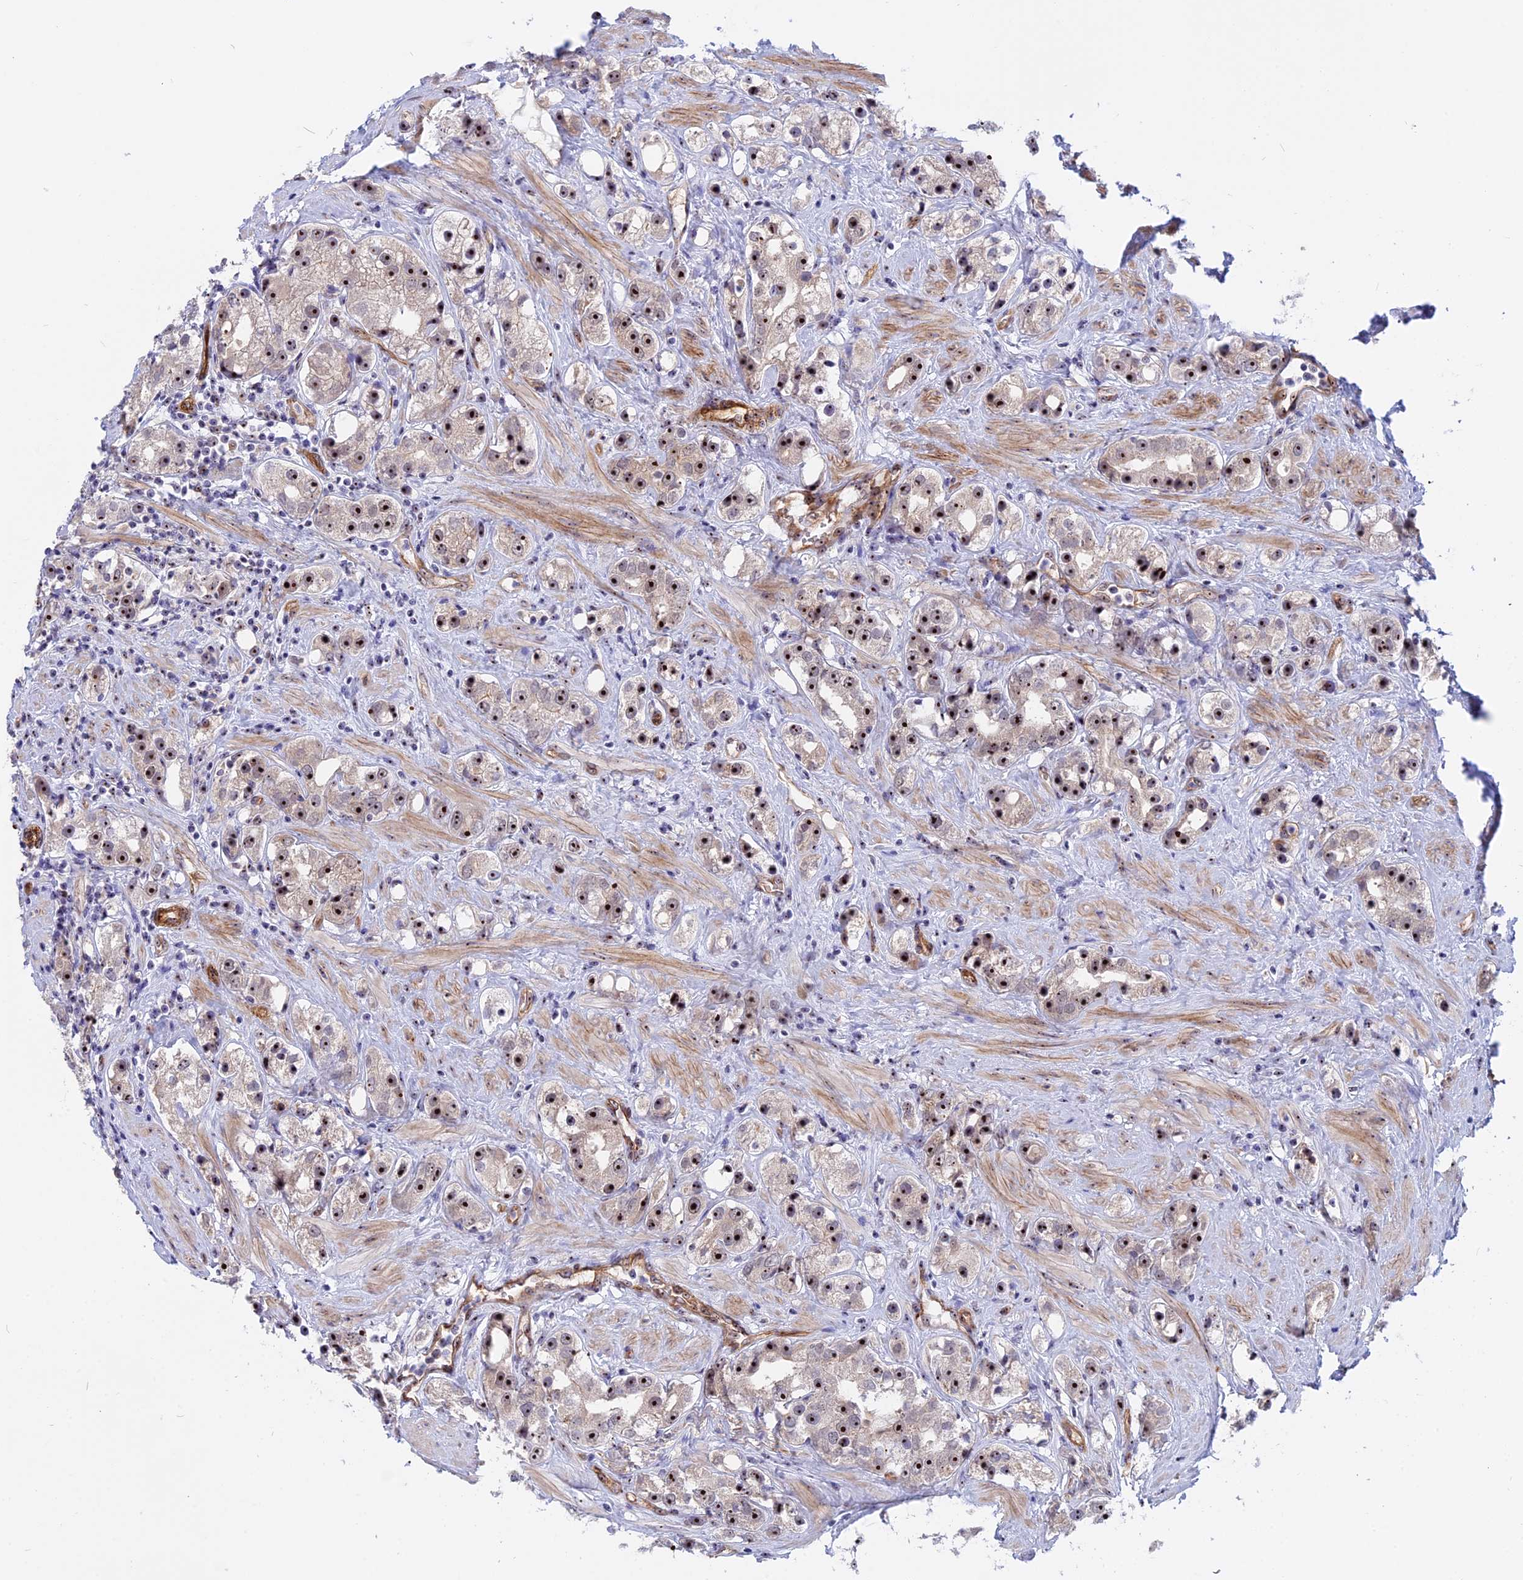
{"staining": {"intensity": "strong", "quantity": ">75%", "location": "nuclear"}, "tissue": "prostate cancer", "cell_type": "Tumor cells", "image_type": "cancer", "snomed": [{"axis": "morphology", "description": "Adenocarcinoma, NOS"}, {"axis": "topography", "description": "Prostate"}], "caption": "Tumor cells demonstrate strong nuclear positivity in approximately >75% of cells in prostate cancer.", "gene": "DBNDD1", "patient": {"sex": "male", "age": 79}}